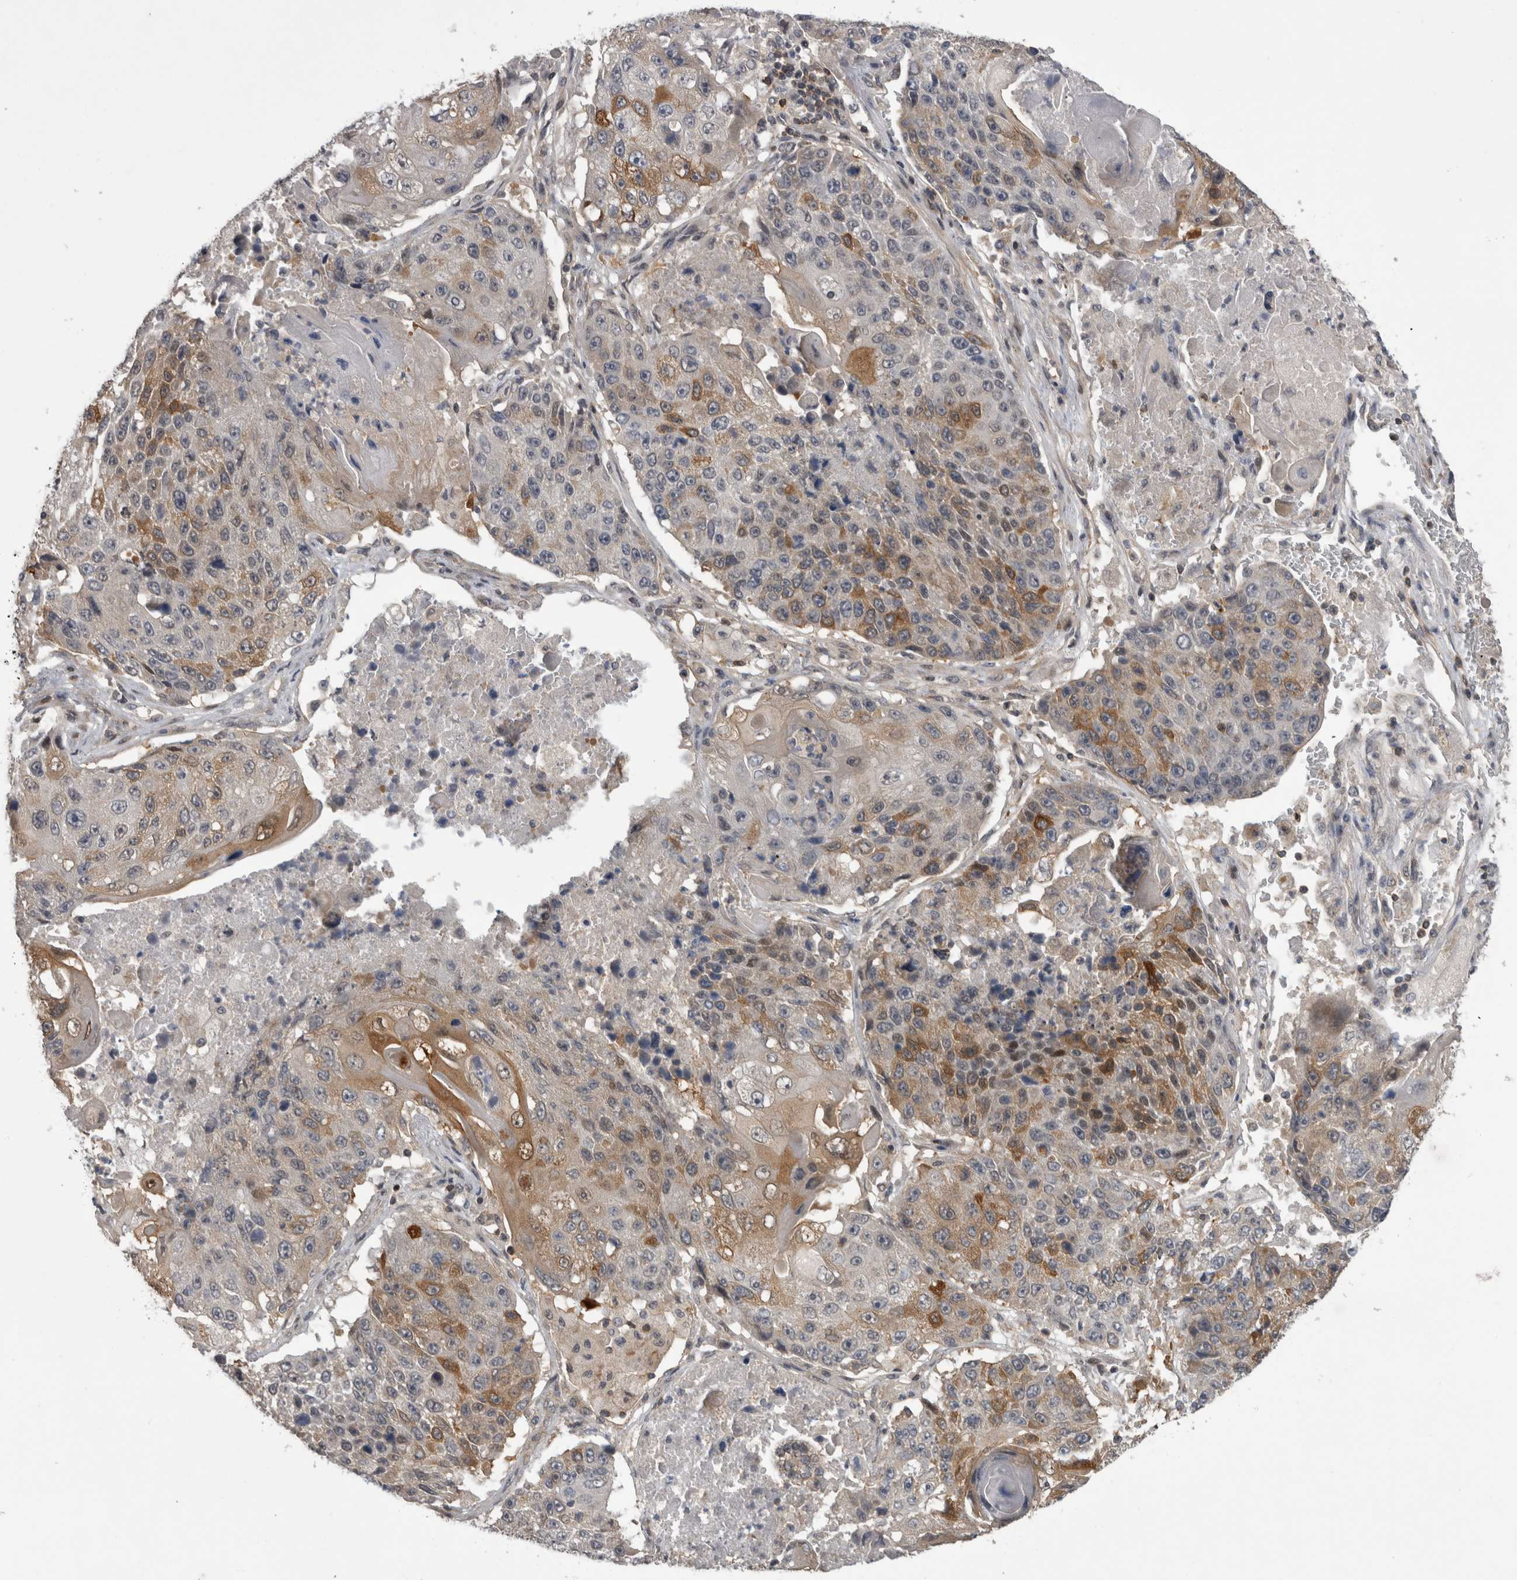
{"staining": {"intensity": "moderate", "quantity": "25%-75%", "location": "cytoplasmic/membranous"}, "tissue": "lung cancer", "cell_type": "Tumor cells", "image_type": "cancer", "snomed": [{"axis": "morphology", "description": "Squamous cell carcinoma, NOS"}, {"axis": "topography", "description": "Lung"}], "caption": "Immunohistochemistry image of lung cancer stained for a protein (brown), which shows medium levels of moderate cytoplasmic/membranous positivity in about 25%-75% of tumor cells.", "gene": "NFATC2", "patient": {"sex": "male", "age": 61}}